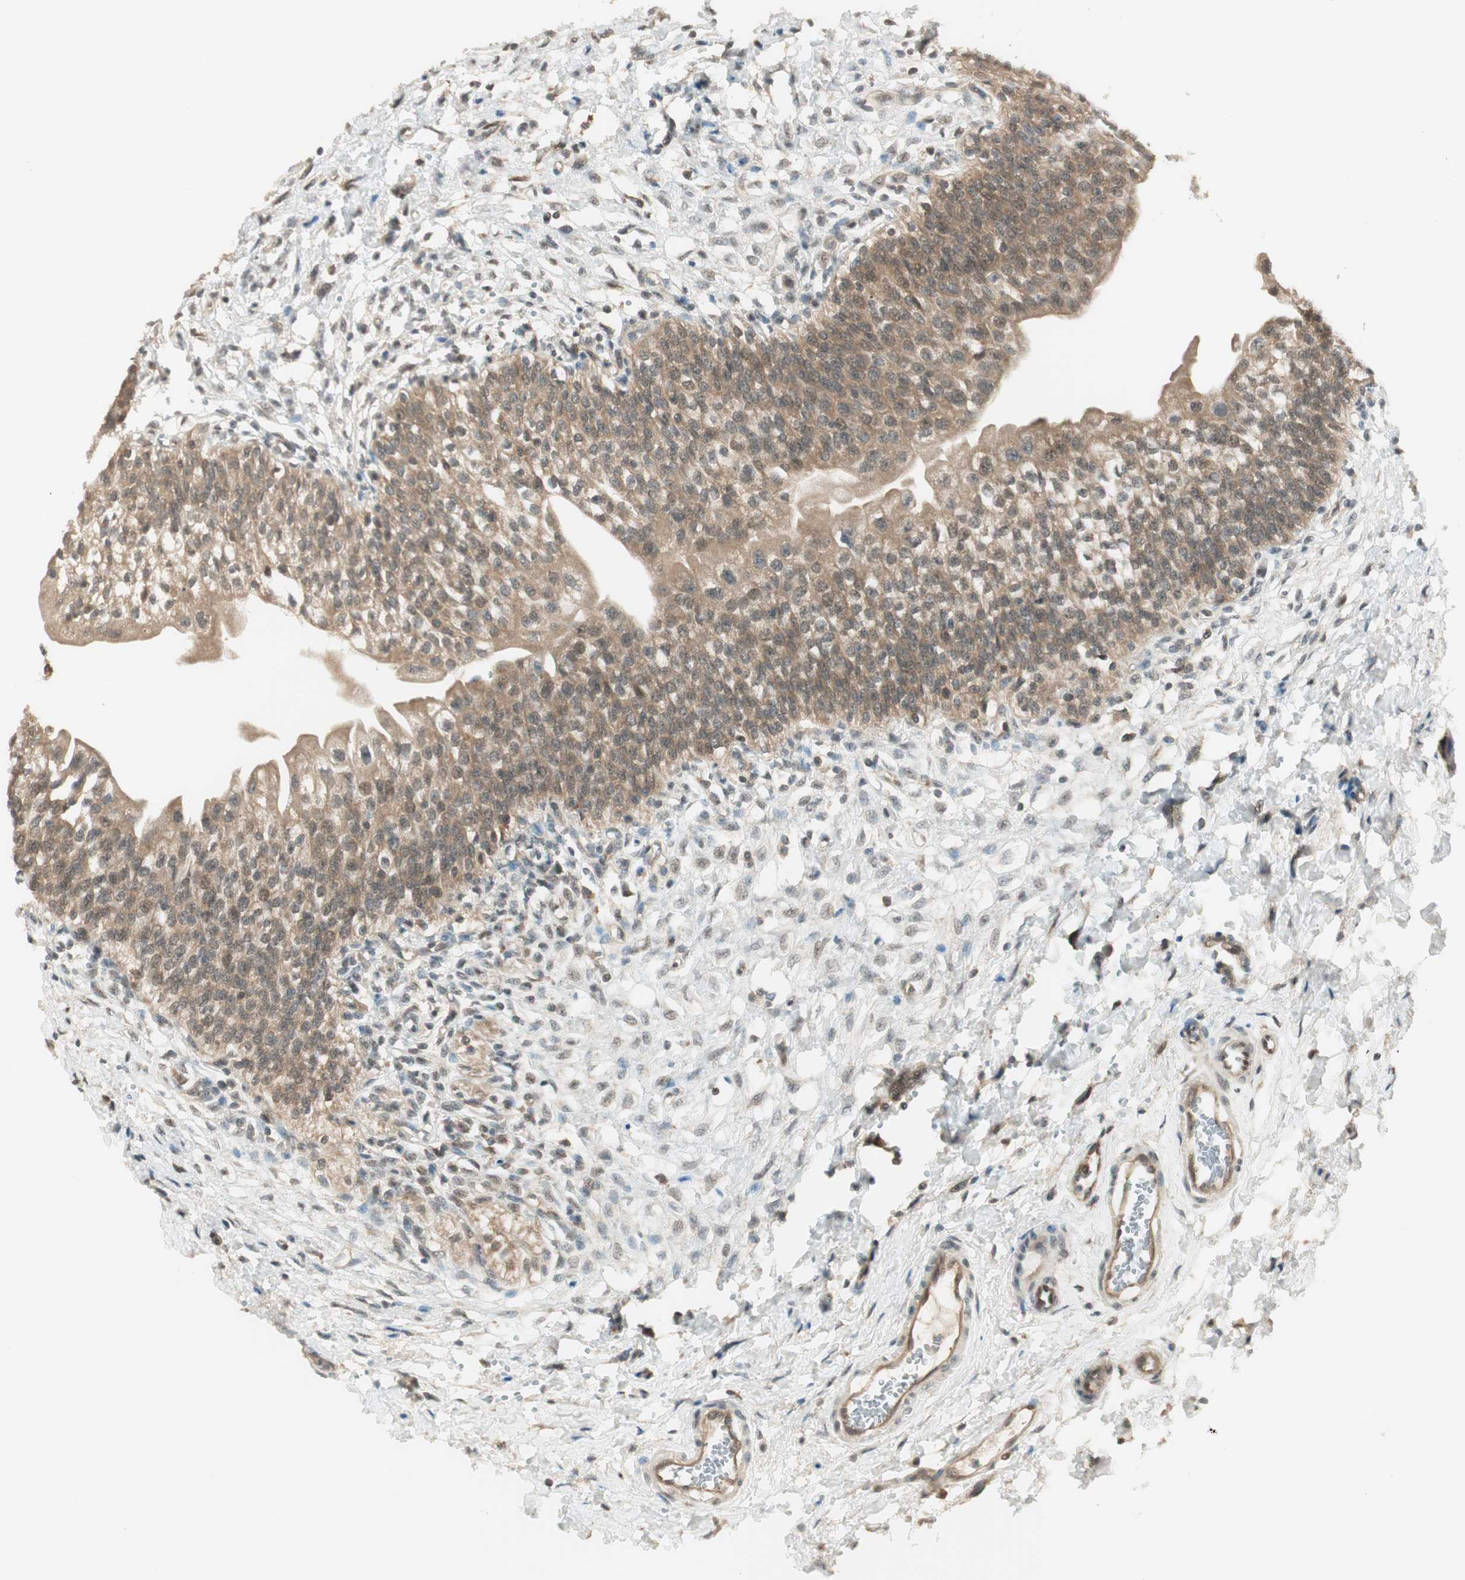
{"staining": {"intensity": "moderate", "quantity": "<25%", "location": "cytoplasmic/membranous,nuclear"}, "tissue": "urinary bladder", "cell_type": "Urothelial cells", "image_type": "normal", "snomed": [{"axis": "morphology", "description": "Normal tissue, NOS"}, {"axis": "topography", "description": "Urinary bladder"}], "caption": "Urinary bladder stained for a protein shows moderate cytoplasmic/membranous,nuclear positivity in urothelial cells. The staining was performed using DAB (3,3'-diaminobenzidine) to visualize the protein expression in brown, while the nuclei were stained in blue with hematoxylin (Magnification: 20x).", "gene": "IPO5", "patient": {"sex": "male", "age": 55}}